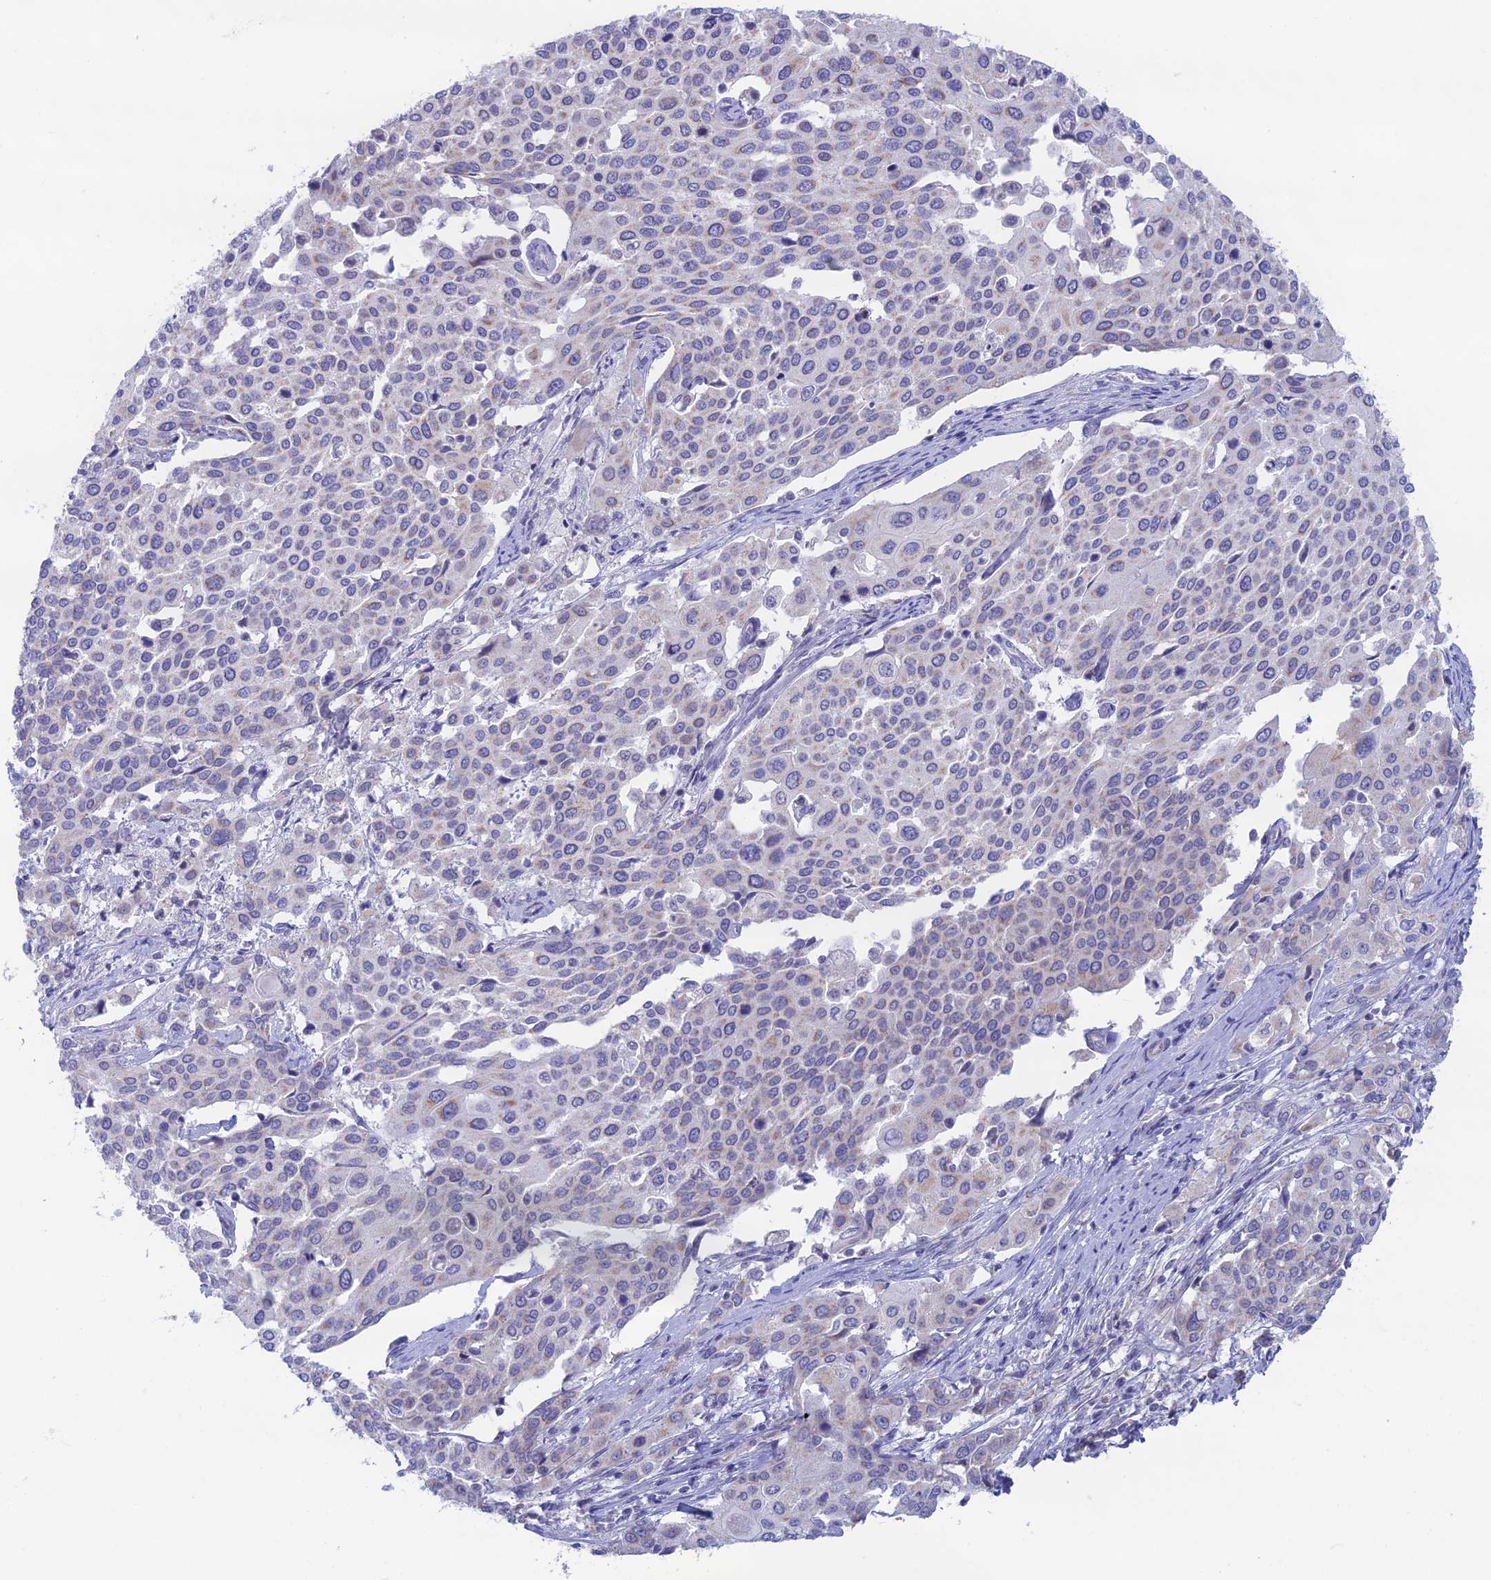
{"staining": {"intensity": "weak", "quantity": "25%-75%", "location": "cytoplasmic/membranous"}, "tissue": "cervical cancer", "cell_type": "Tumor cells", "image_type": "cancer", "snomed": [{"axis": "morphology", "description": "Squamous cell carcinoma, NOS"}, {"axis": "topography", "description": "Cervix"}], "caption": "An immunohistochemistry micrograph of tumor tissue is shown. Protein staining in brown shows weak cytoplasmic/membranous positivity in squamous cell carcinoma (cervical) within tumor cells. (Brightfield microscopy of DAB IHC at high magnification).", "gene": "PLAC9", "patient": {"sex": "female", "age": 44}}